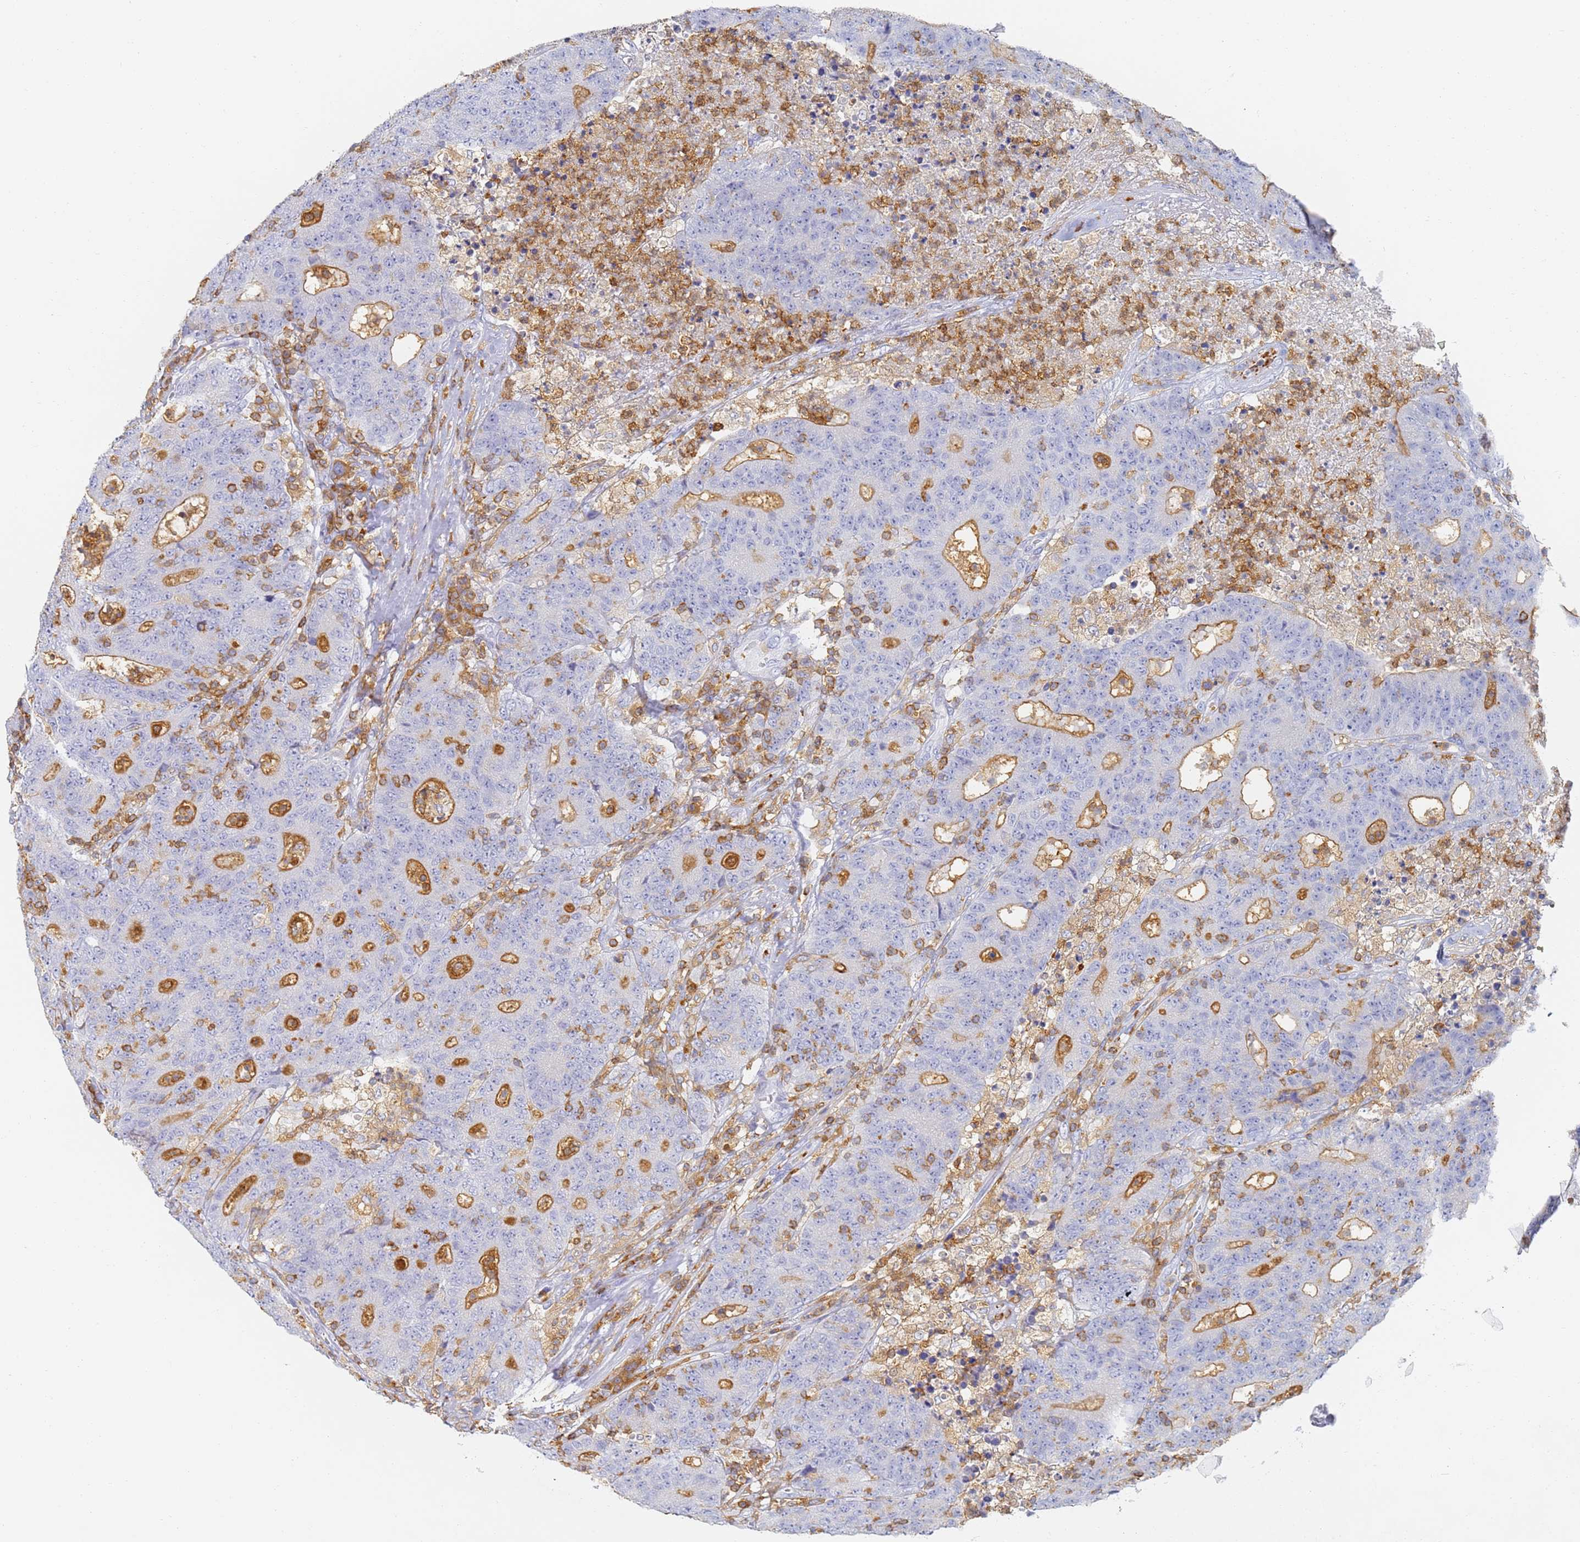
{"staining": {"intensity": "moderate", "quantity": "<25%", "location": "cytoplasmic/membranous"}, "tissue": "colorectal cancer", "cell_type": "Tumor cells", "image_type": "cancer", "snomed": [{"axis": "morphology", "description": "Adenocarcinoma, NOS"}, {"axis": "topography", "description": "Colon"}], "caption": "DAB (3,3'-diaminobenzidine) immunohistochemical staining of human colorectal cancer (adenocarcinoma) exhibits moderate cytoplasmic/membranous protein positivity in approximately <25% of tumor cells.", "gene": "BIN2", "patient": {"sex": "female", "age": 75}}